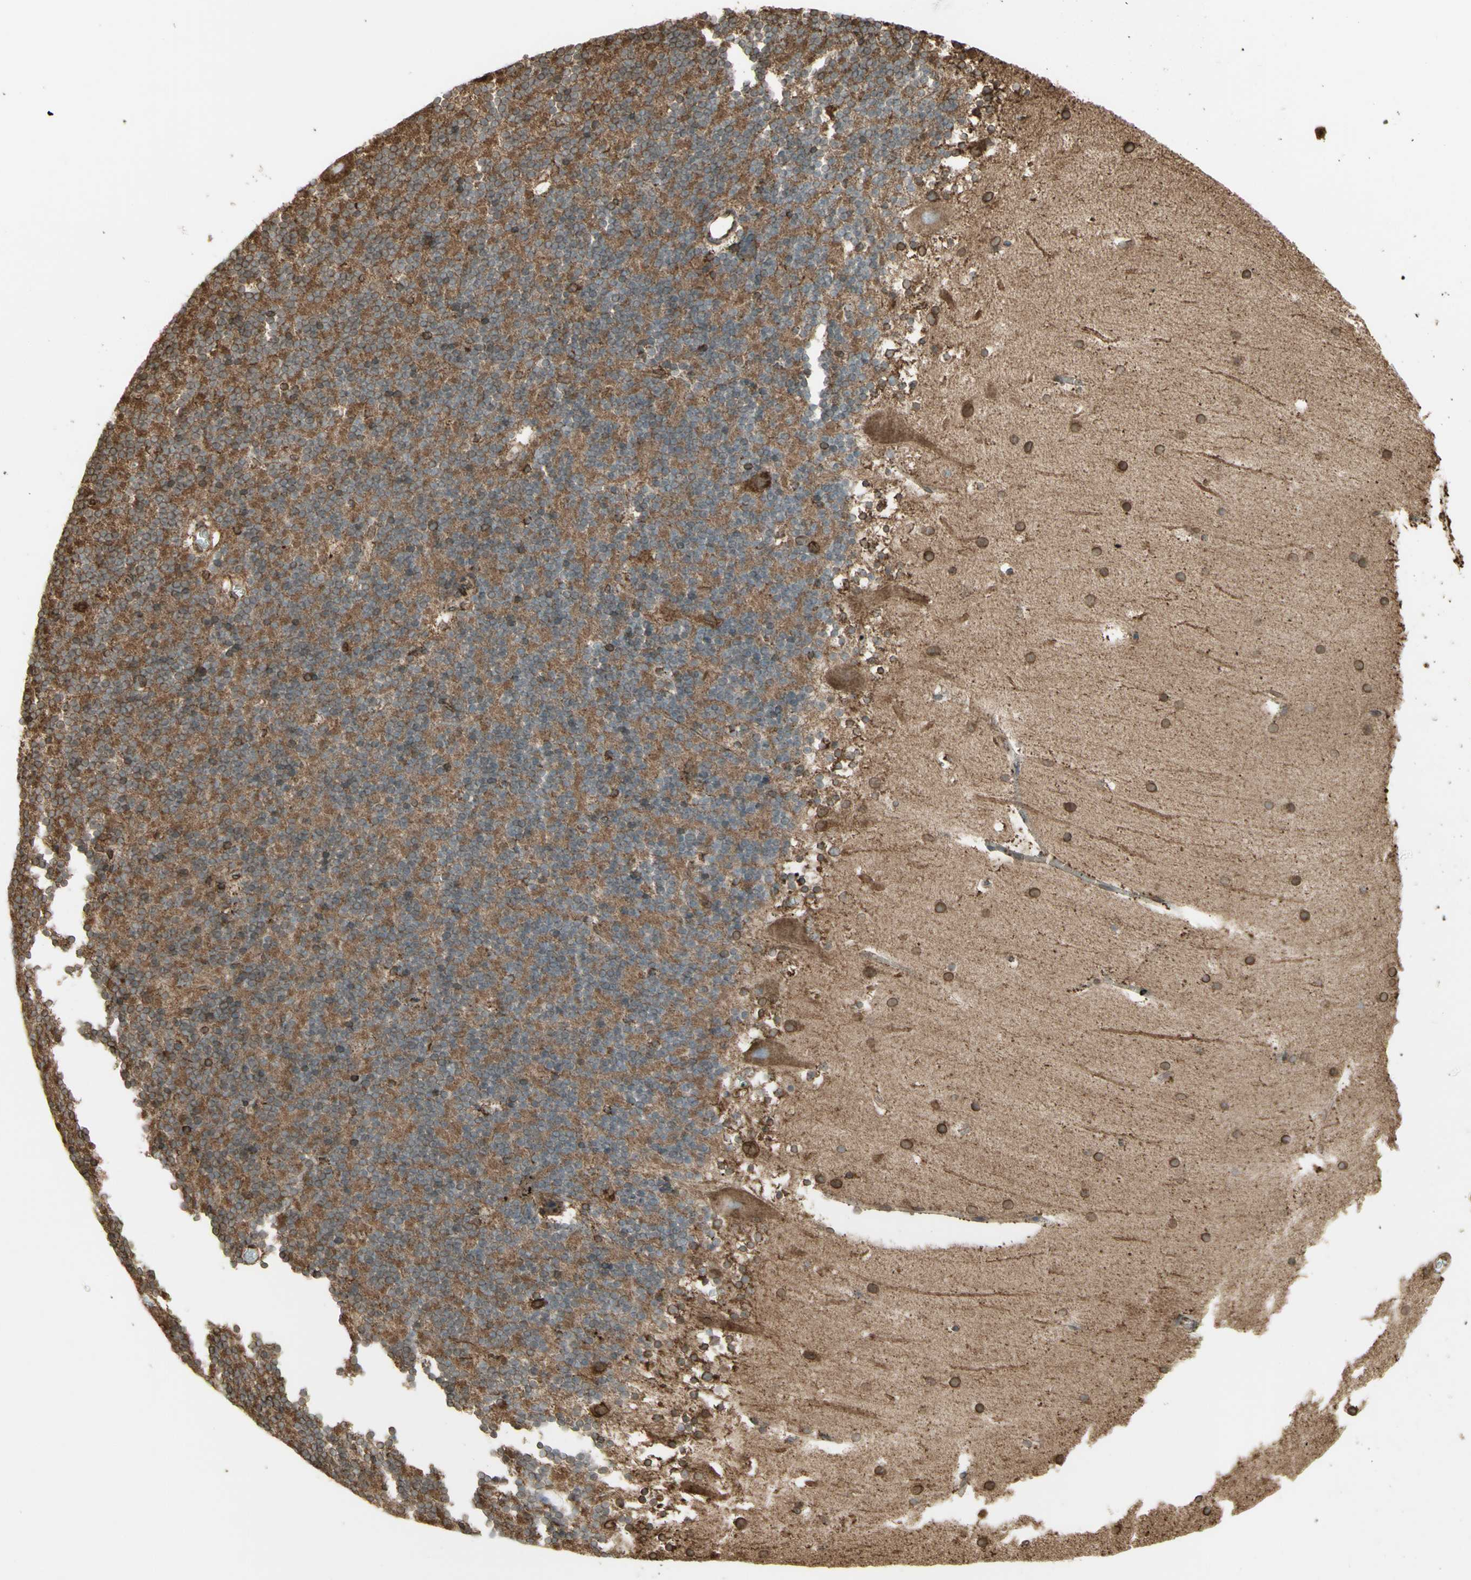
{"staining": {"intensity": "moderate", "quantity": ">75%", "location": "cytoplasmic/membranous"}, "tissue": "cerebellum", "cell_type": "Cells in granular layer", "image_type": "normal", "snomed": [{"axis": "morphology", "description": "Normal tissue, NOS"}, {"axis": "topography", "description": "Cerebellum"}], "caption": "Protein expression analysis of unremarkable cerebellum displays moderate cytoplasmic/membranous staining in approximately >75% of cells in granular layer. (Stains: DAB (3,3'-diaminobenzidine) in brown, nuclei in blue, Microscopy: brightfield microscopy at high magnification).", "gene": "CANX", "patient": {"sex": "male", "age": 45}}